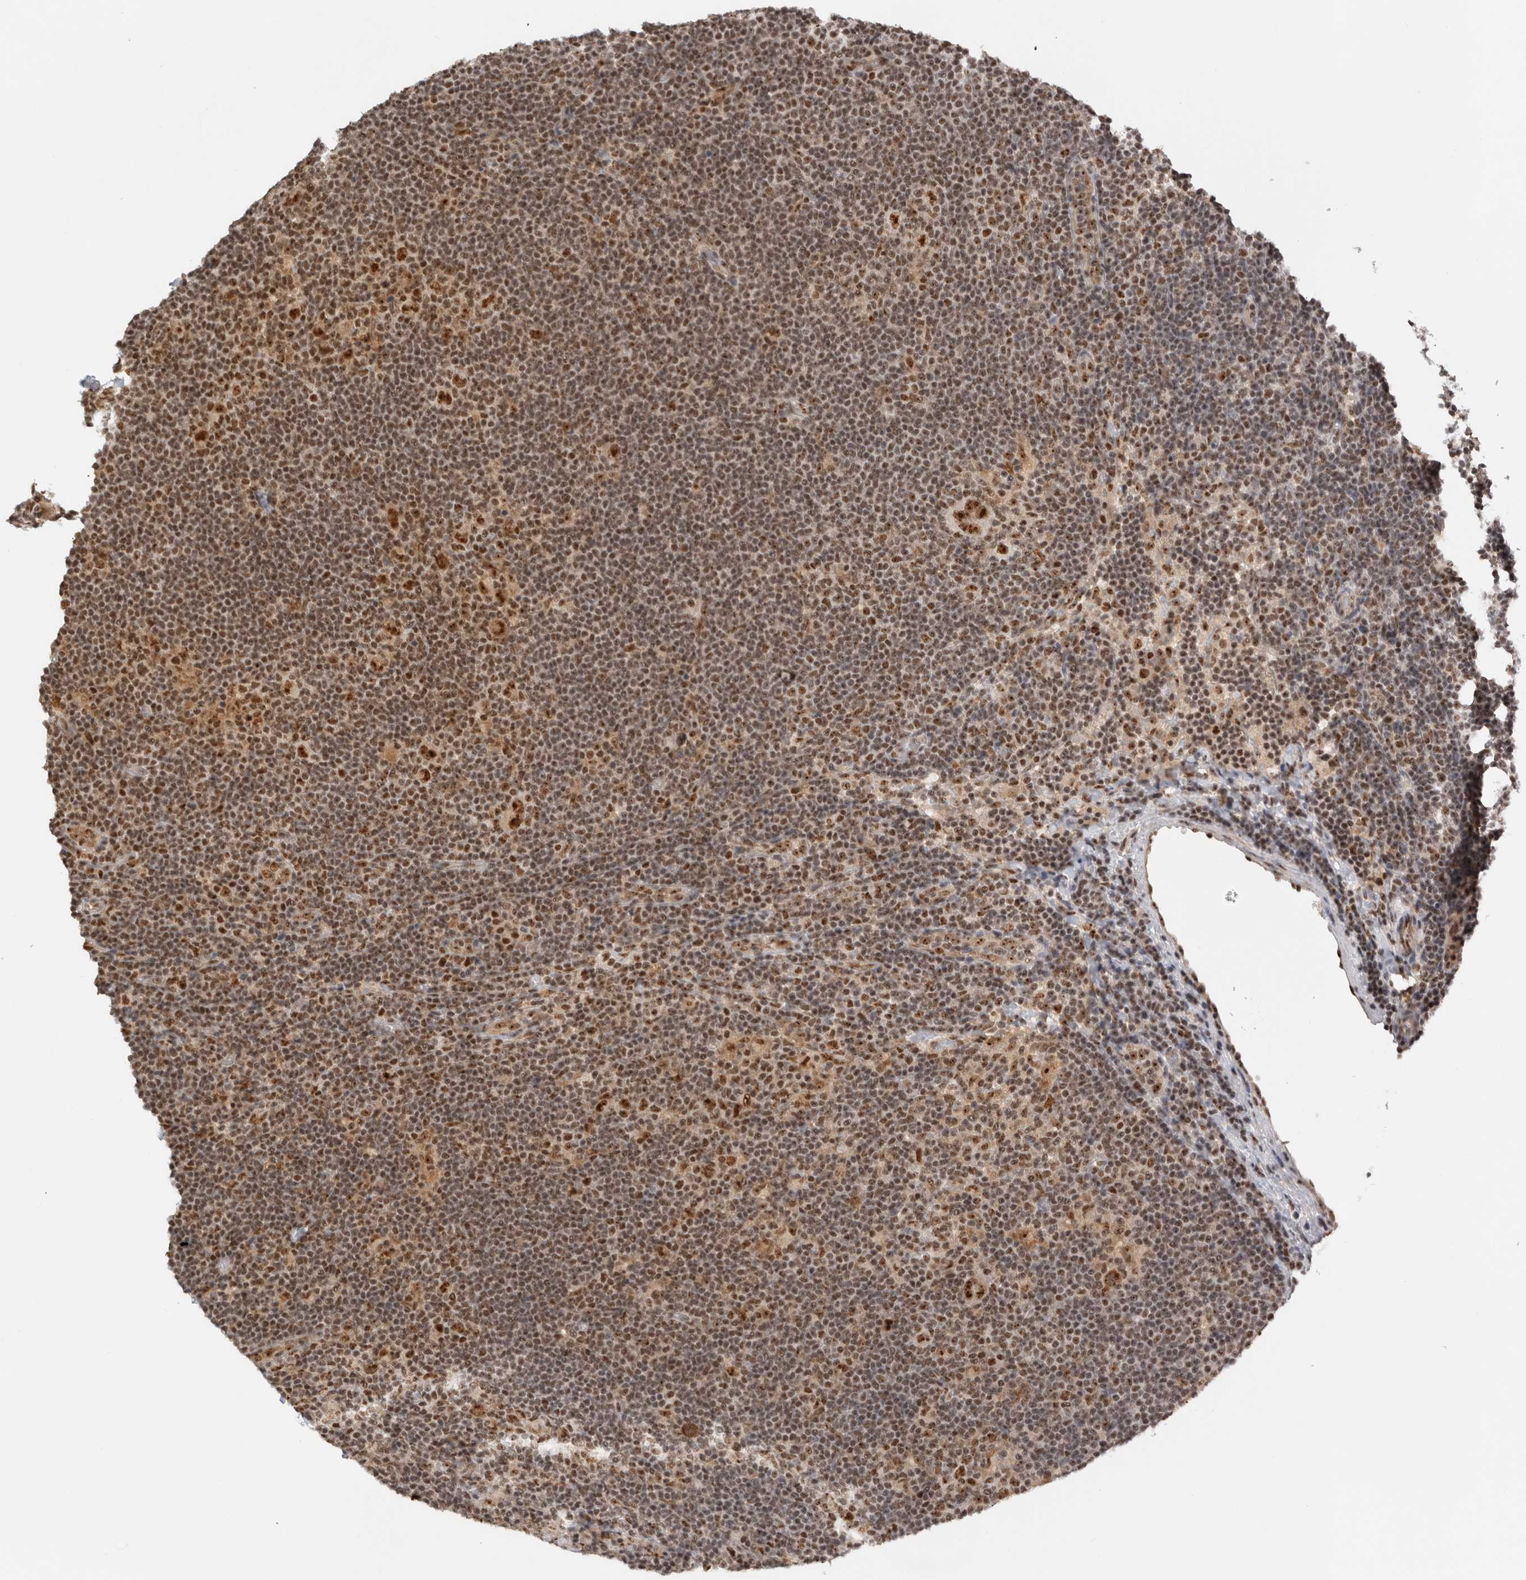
{"staining": {"intensity": "strong", "quantity": ">75%", "location": "nuclear"}, "tissue": "lymphoma", "cell_type": "Tumor cells", "image_type": "cancer", "snomed": [{"axis": "morphology", "description": "Hodgkin's disease, NOS"}, {"axis": "topography", "description": "Lymph node"}], "caption": "IHC micrograph of human Hodgkin's disease stained for a protein (brown), which reveals high levels of strong nuclear positivity in about >75% of tumor cells.", "gene": "EBNA1BP2", "patient": {"sex": "female", "age": 57}}